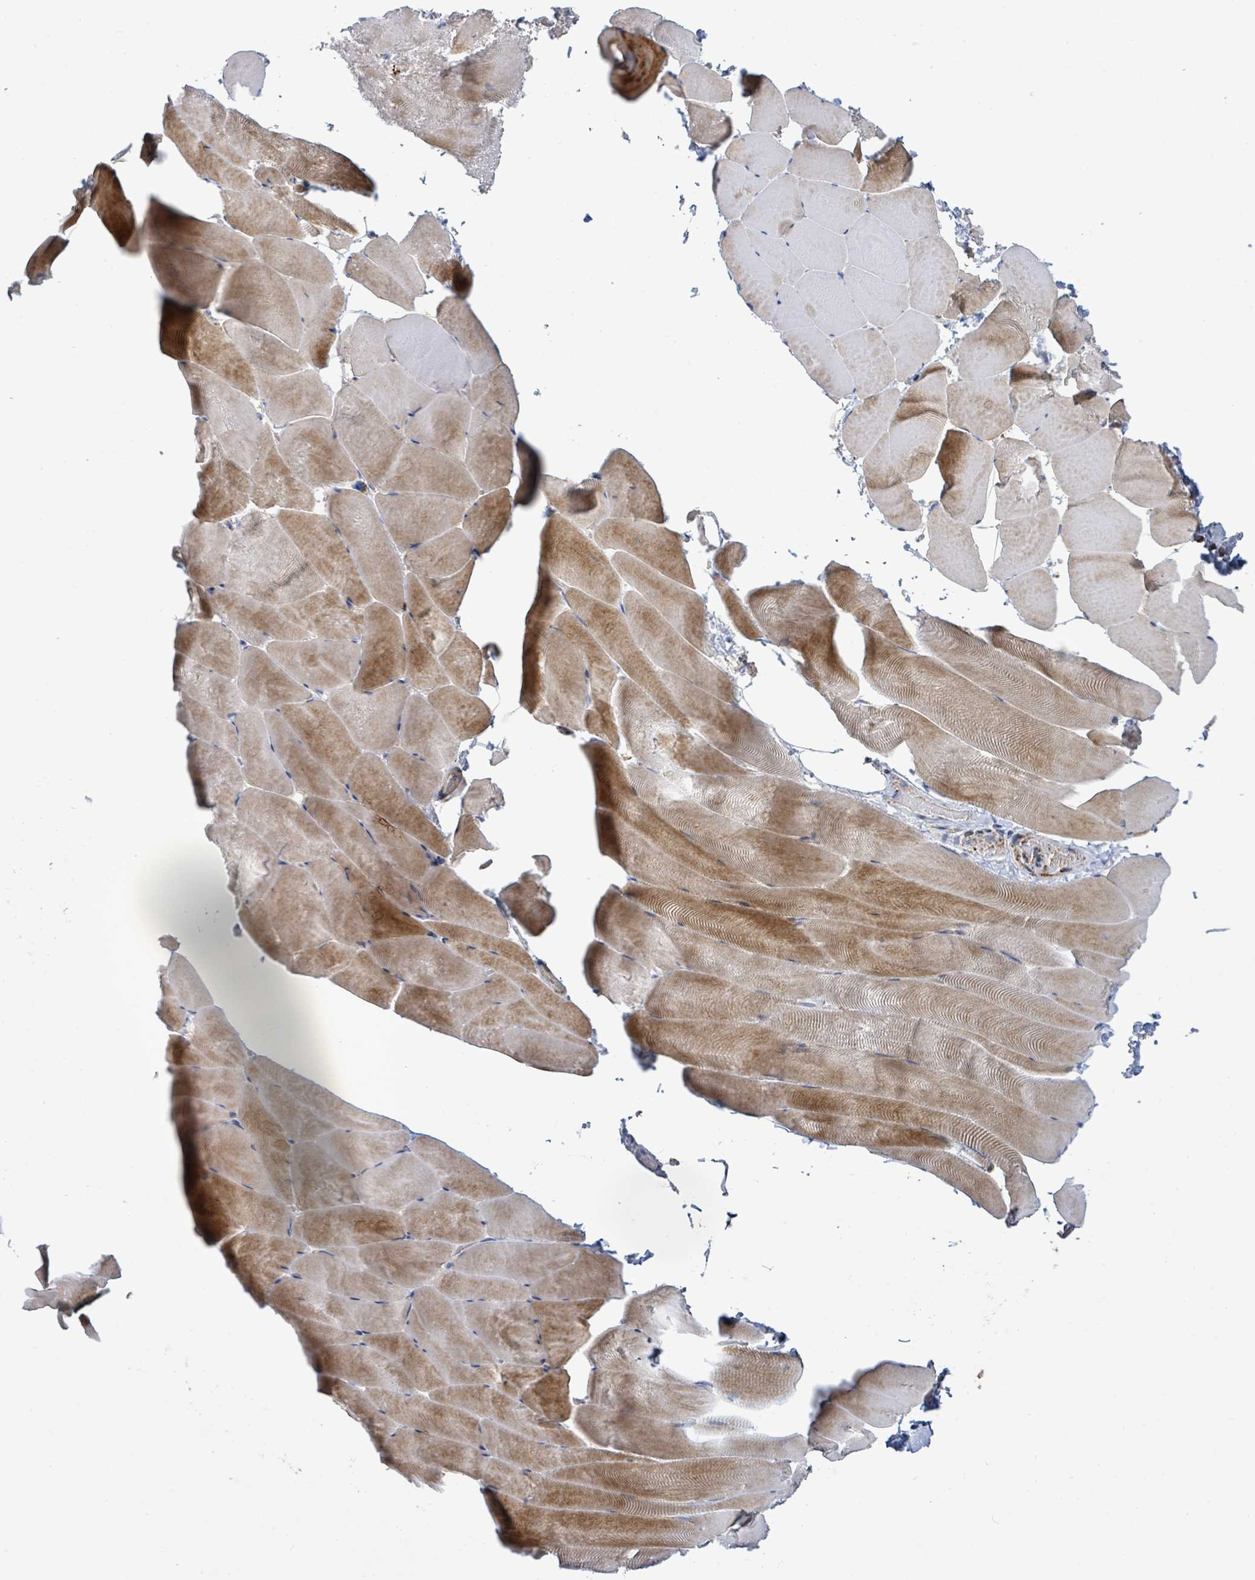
{"staining": {"intensity": "moderate", "quantity": "25%-75%", "location": "cytoplasmic/membranous"}, "tissue": "skeletal muscle", "cell_type": "Myocytes", "image_type": "normal", "snomed": [{"axis": "morphology", "description": "Normal tissue, NOS"}, {"axis": "topography", "description": "Skeletal muscle"}], "caption": "Unremarkable skeletal muscle demonstrates moderate cytoplasmic/membranous positivity in approximately 25%-75% of myocytes (DAB = brown stain, brightfield microscopy at high magnification)..", "gene": "SUCLG2", "patient": {"sex": "female", "age": 64}}